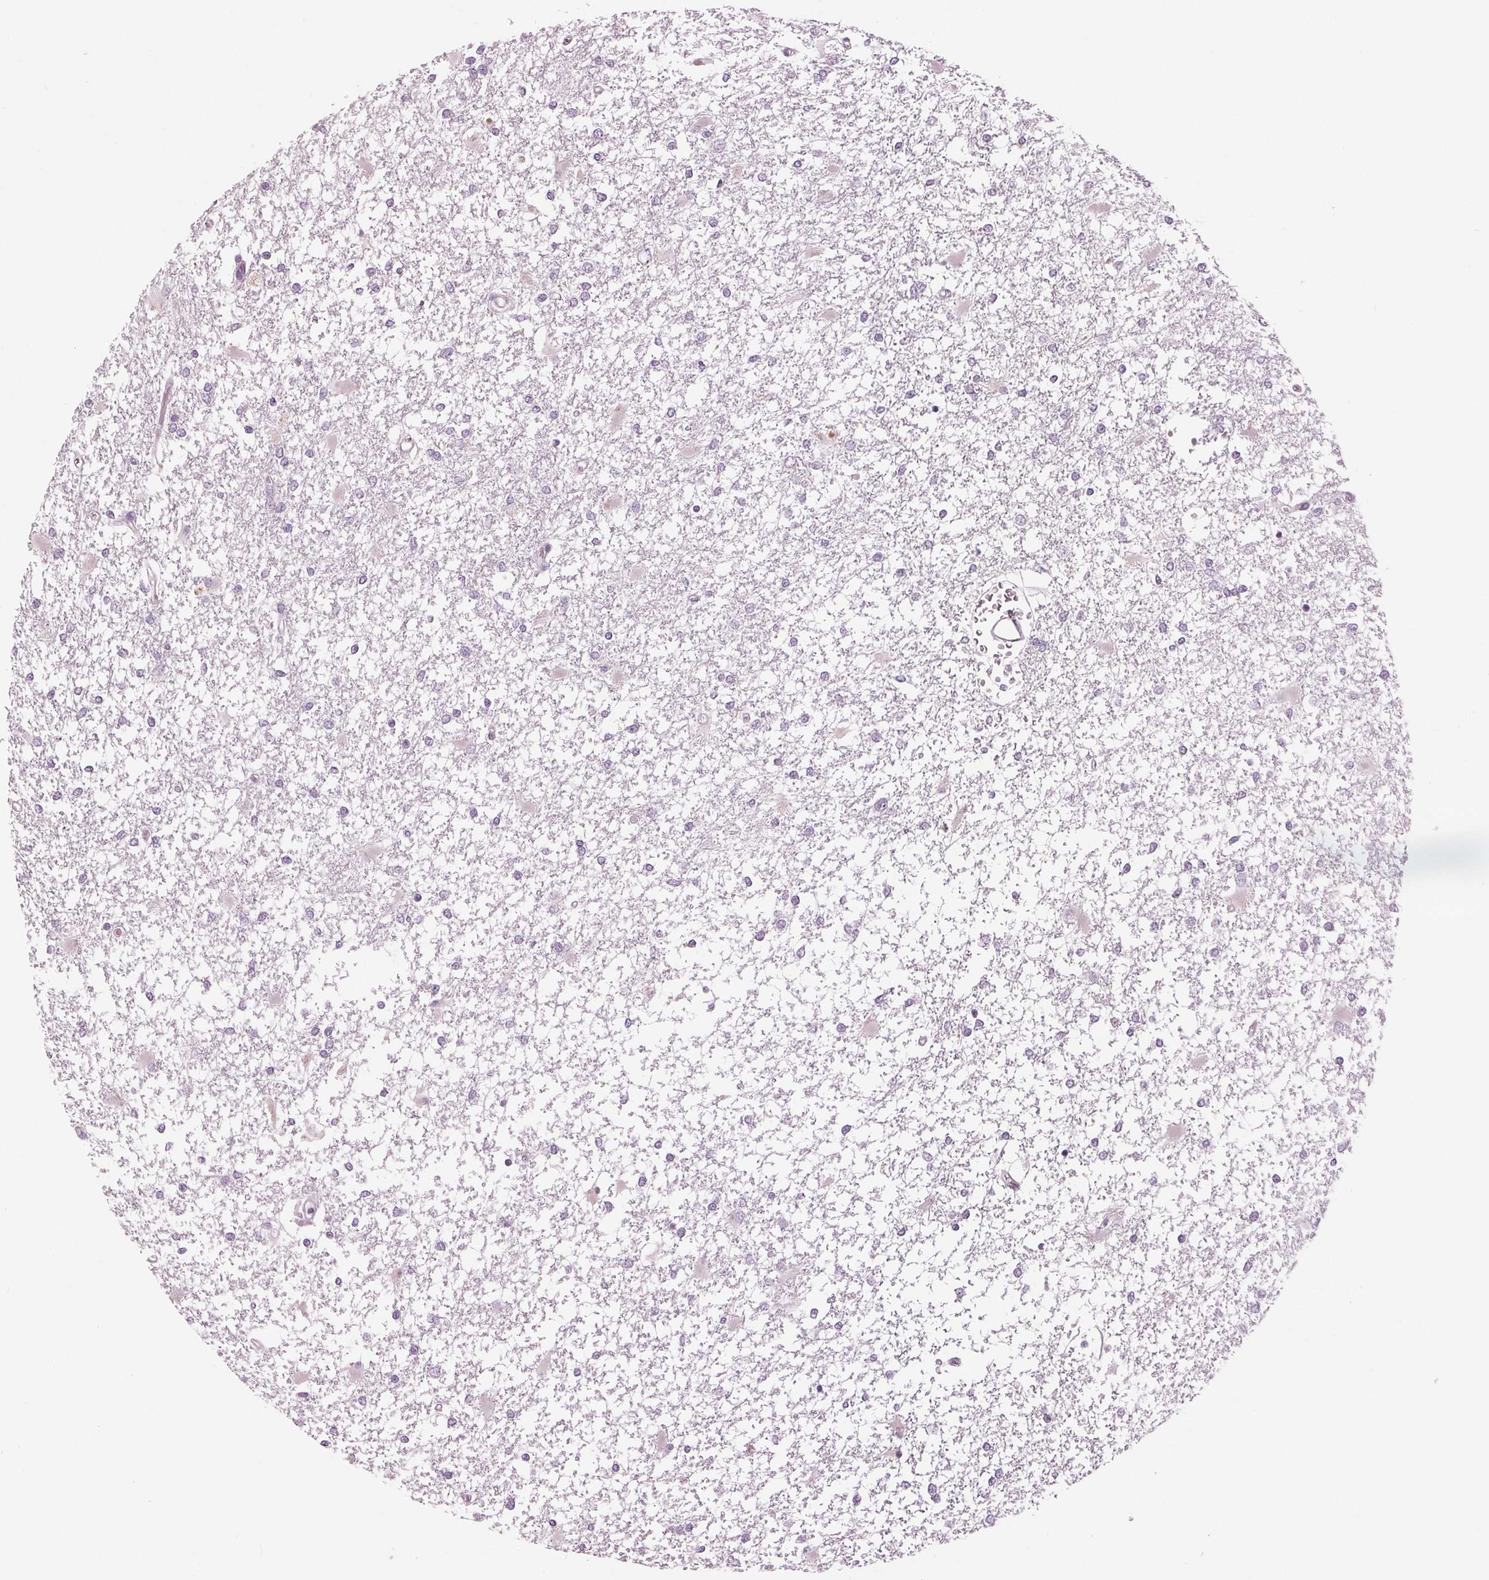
{"staining": {"intensity": "negative", "quantity": "none", "location": "none"}, "tissue": "glioma", "cell_type": "Tumor cells", "image_type": "cancer", "snomed": [{"axis": "morphology", "description": "Glioma, malignant, High grade"}, {"axis": "topography", "description": "Cerebral cortex"}], "caption": "High-grade glioma (malignant) stained for a protein using IHC demonstrates no positivity tumor cells.", "gene": "SAMD4A", "patient": {"sex": "male", "age": 79}}